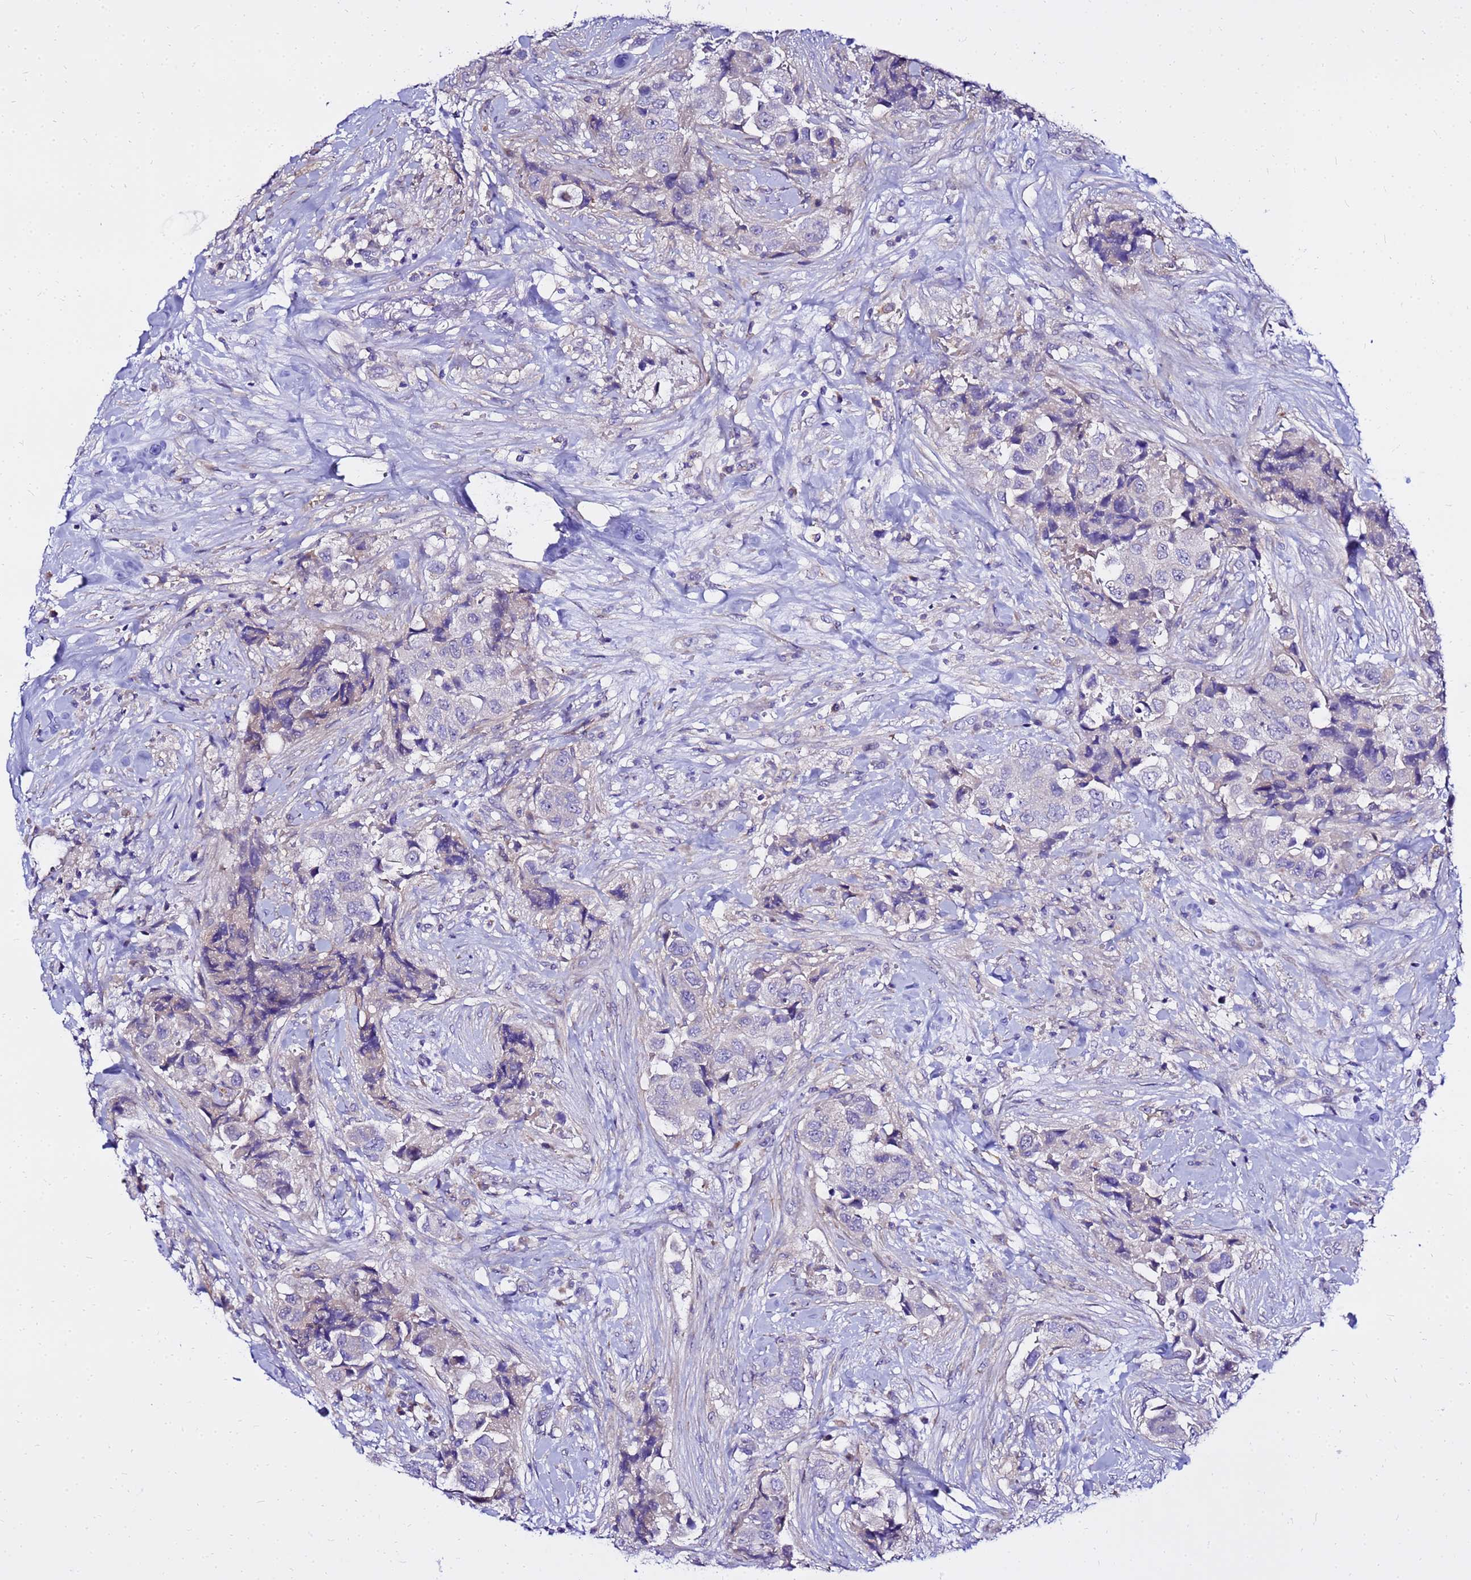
{"staining": {"intensity": "negative", "quantity": "none", "location": "none"}, "tissue": "breast cancer", "cell_type": "Tumor cells", "image_type": "cancer", "snomed": [{"axis": "morphology", "description": "Normal tissue, NOS"}, {"axis": "morphology", "description": "Duct carcinoma"}, {"axis": "topography", "description": "Breast"}], "caption": "High power microscopy histopathology image of an immunohistochemistry histopathology image of breast invasive ductal carcinoma, revealing no significant positivity in tumor cells.", "gene": "HERC5", "patient": {"sex": "female", "age": 62}}